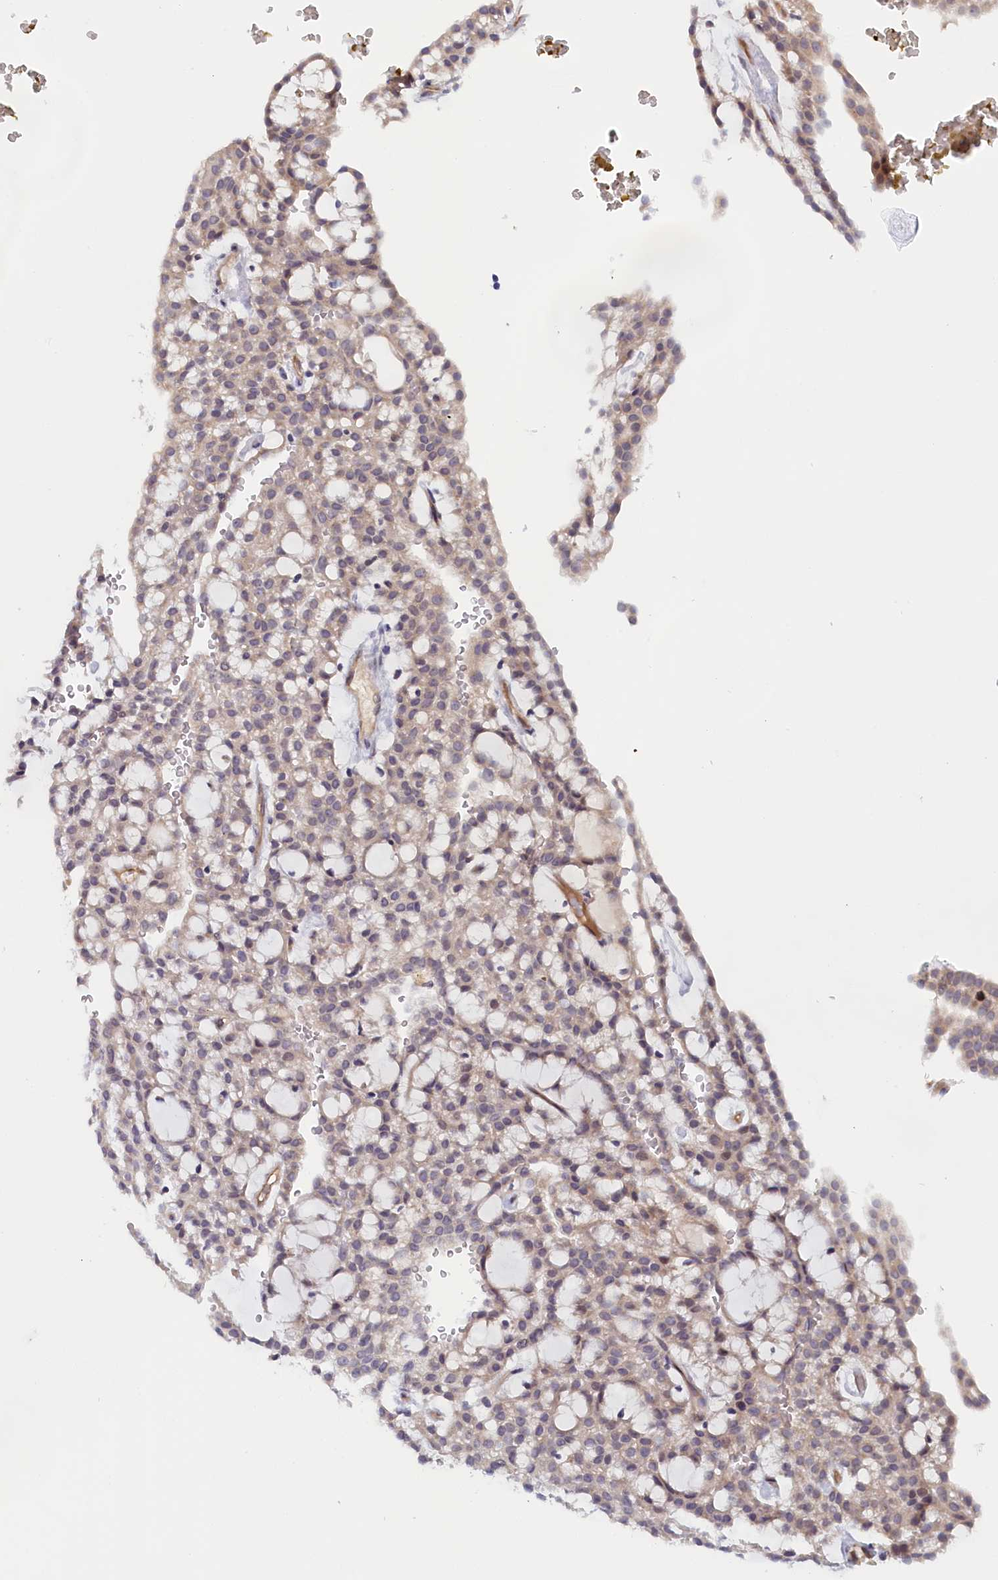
{"staining": {"intensity": "negative", "quantity": "none", "location": "none"}, "tissue": "renal cancer", "cell_type": "Tumor cells", "image_type": "cancer", "snomed": [{"axis": "morphology", "description": "Adenocarcinoma, NOS"}, {"axis": "topography", "description": "Kidney"}], "caption": "Immunohistochemistry photomicrograph of human adenocarcinoma (renal) stained for a protein (brown), which reveals no staining in tumor cells. Brightfield microscopy of immunohistochemistry (IHC) stained with DAB (brown) and hematoxylin (blue), captured at high magnification.", "gene": "IGFALS", "patient": {"sex": "male", "age": 63}}